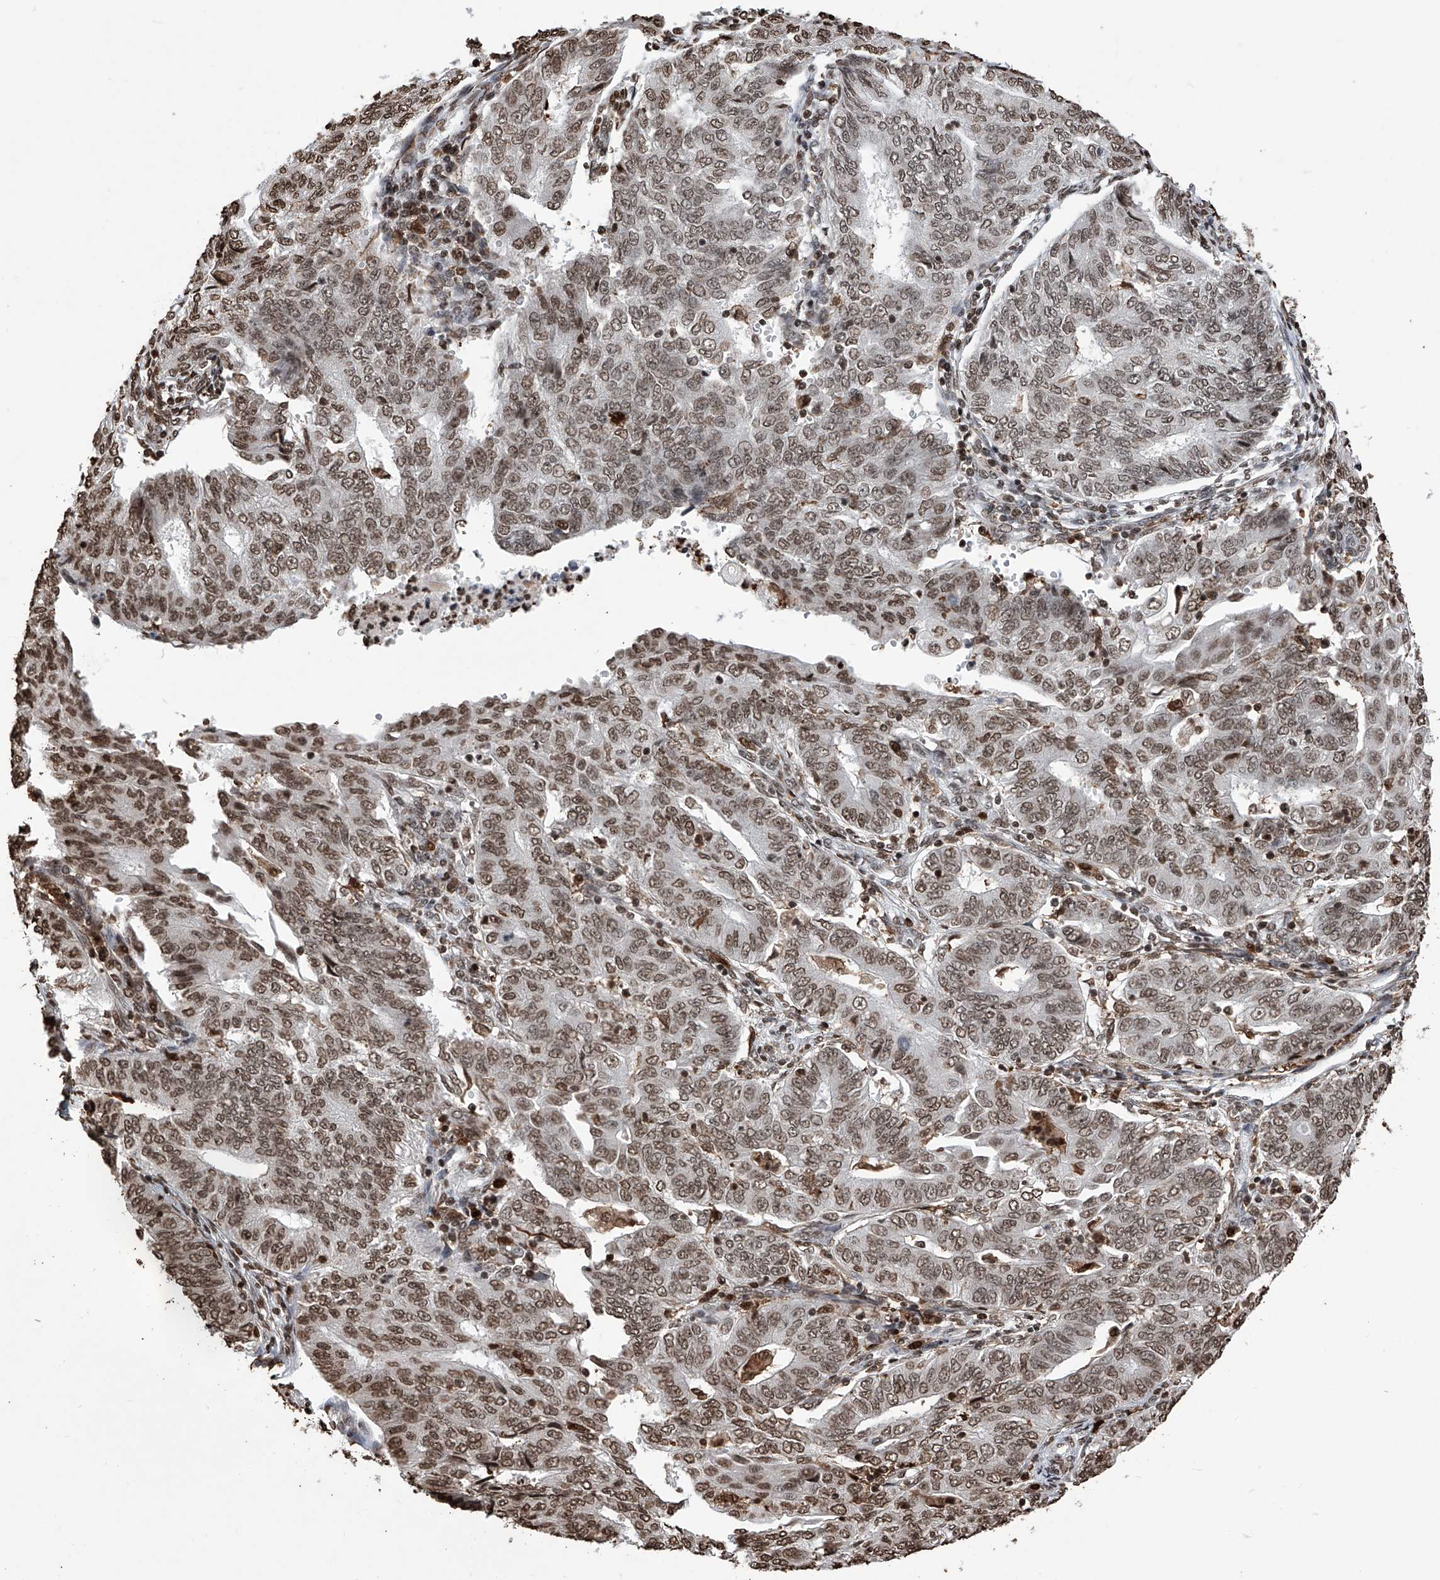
{"staining": {"intensity": "moderate", "quantity": ">75%", "location": "nuclear"}, "tissue": "endometrial cancer", "cell_type": "Tumor cells", "image_type": "cancer", "snomed": [{"axis": "morphology", "description": "Adenocarcinoma, NOS"}, {"axis": "topography", "description": "Endometrium"}], "caption": "A medium amount of moderate nuclear expression is seen in about >75% of tumor cells in adenocarcinoma (endometrial) tissue.", "gene": "CFAP410", "patient": {"sex": "female", "age": 32}}